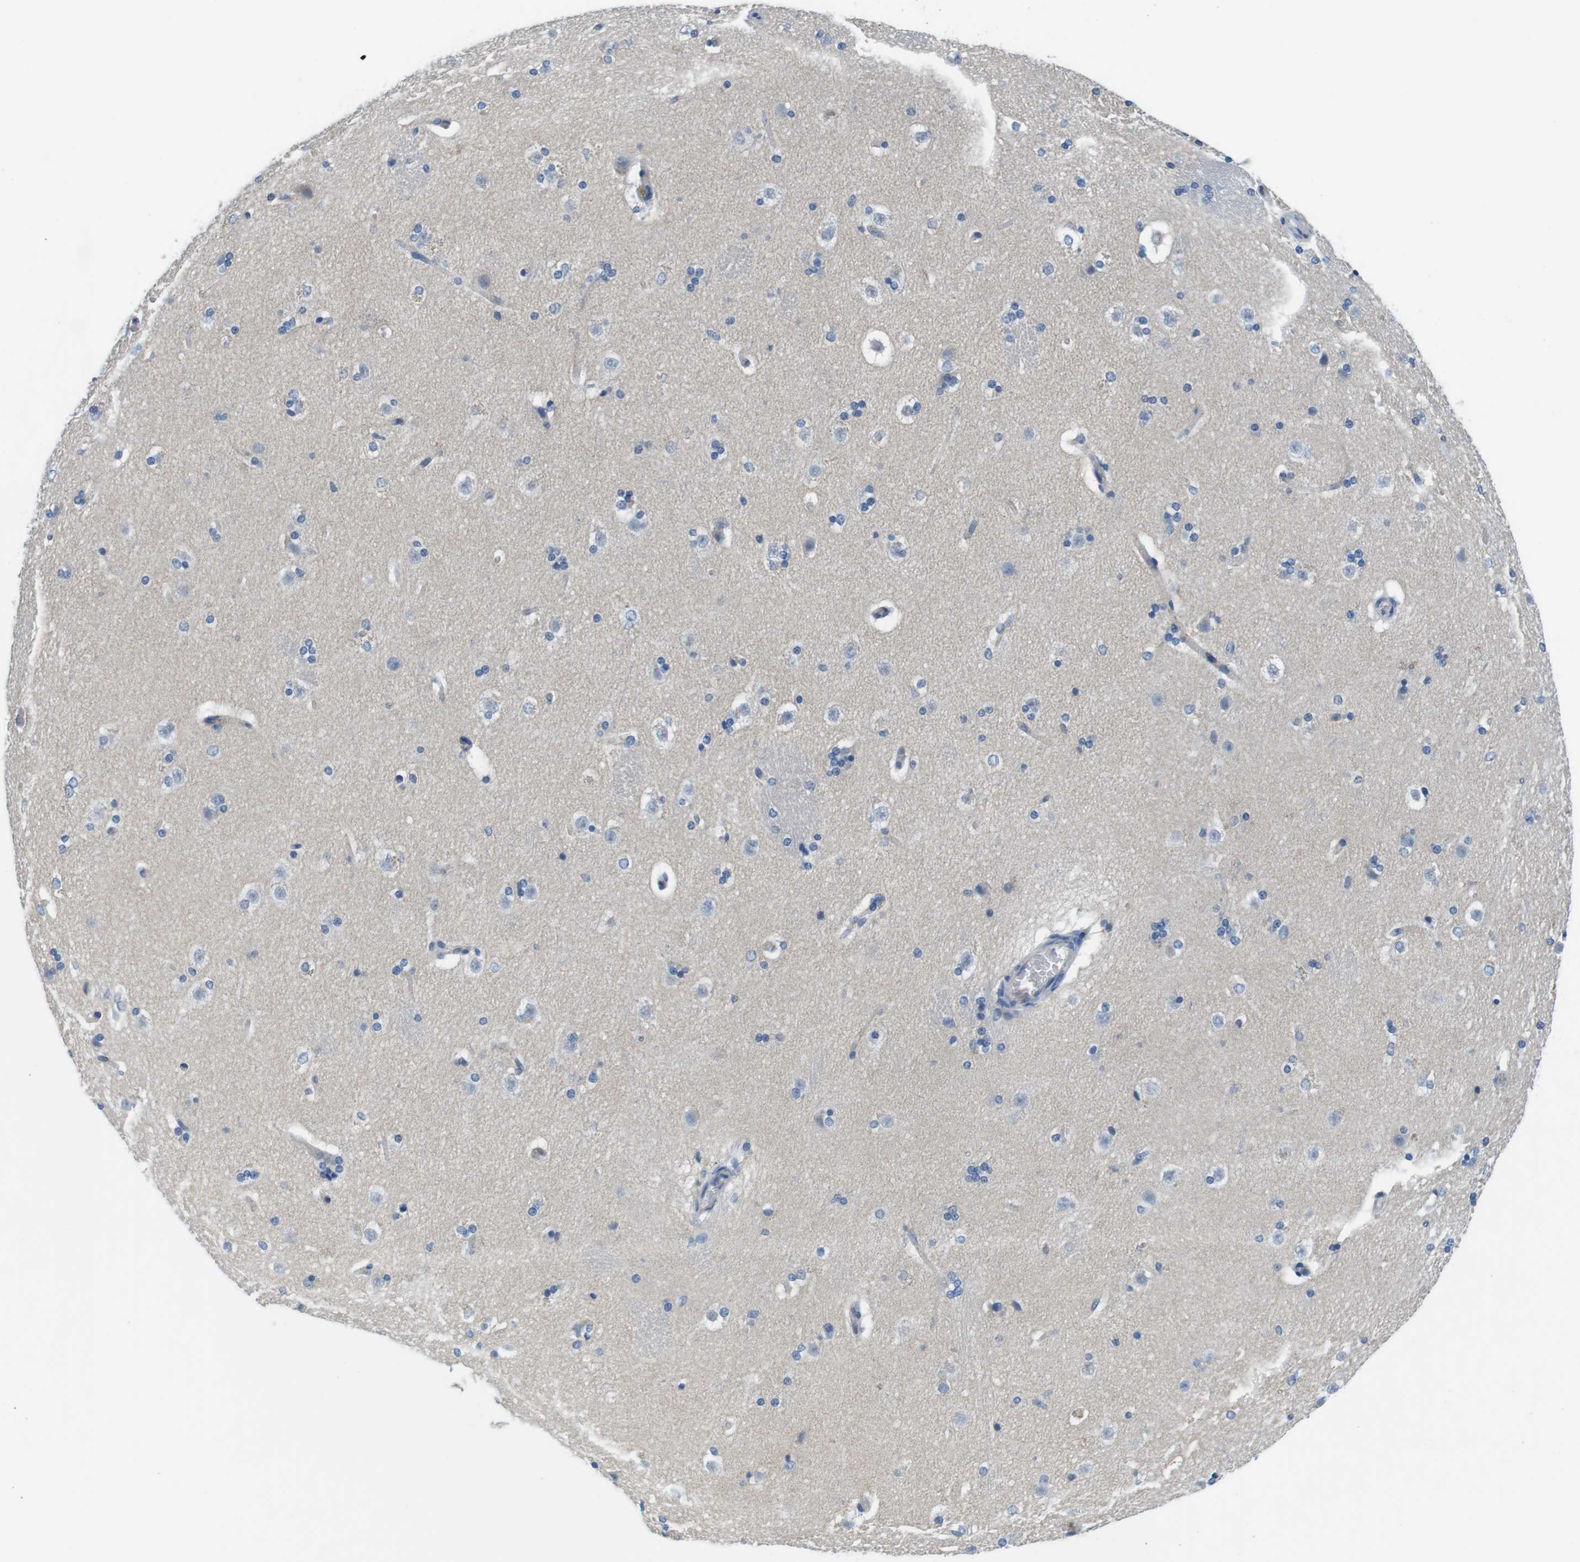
{"staining": {"intensity": "negative", "quantity": "none", "location": "none"}, "tissue": "caudate", "cell_type": "Glial cells", "image_type": "normal", "snomed": [{"axis": "morphology", "description": "Normal tissue, NOS"}, {"axis": "topography", "description": "Lateral ventricle wall"}], "caption": "Image shows no protein staining in glial cells of benign caudate.", "gene": "SLC6A6", "patient": {"sex": "female", "age": 19}}